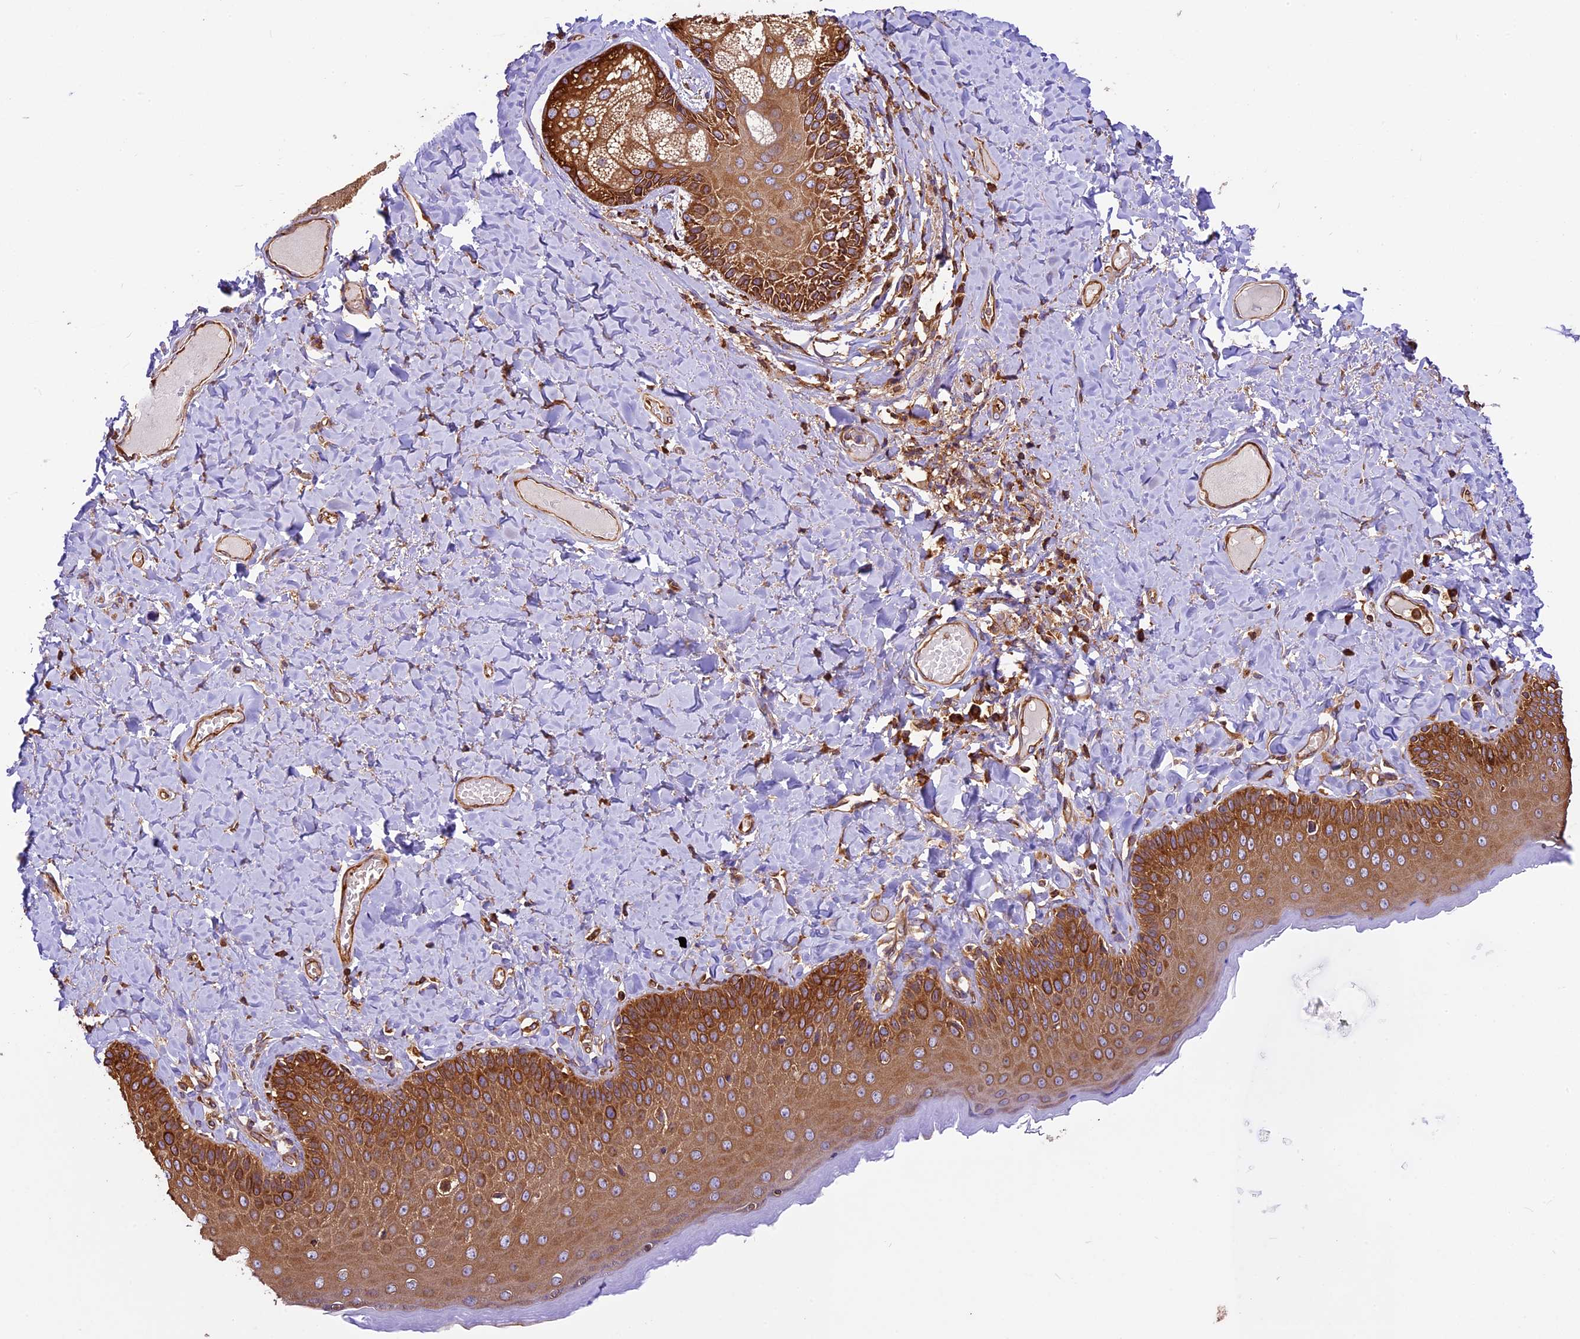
{"staining": {"intensity": "strong", "quantity": ">75%", "location": "cytoplasmic/membranous"}, "tissue": "skin", "cell_type": "Epidermal cells", "image_type": "normal", "snomed": [{"axis": "morphology", "description": "Normal tissue, NOS"}, {"axis": "topography", "description": "Anal"}], "caption": "Immunohistochemical staining of benign skin demonstrates high levels of strong cytoplasmic/membranous expression in approximately >75% of epidermal cells. (DAB IHC, brown staining for protein, blue staining for nuclei).", "gene": "KARS1", "patient": {"sex": "male", "age": 69}}